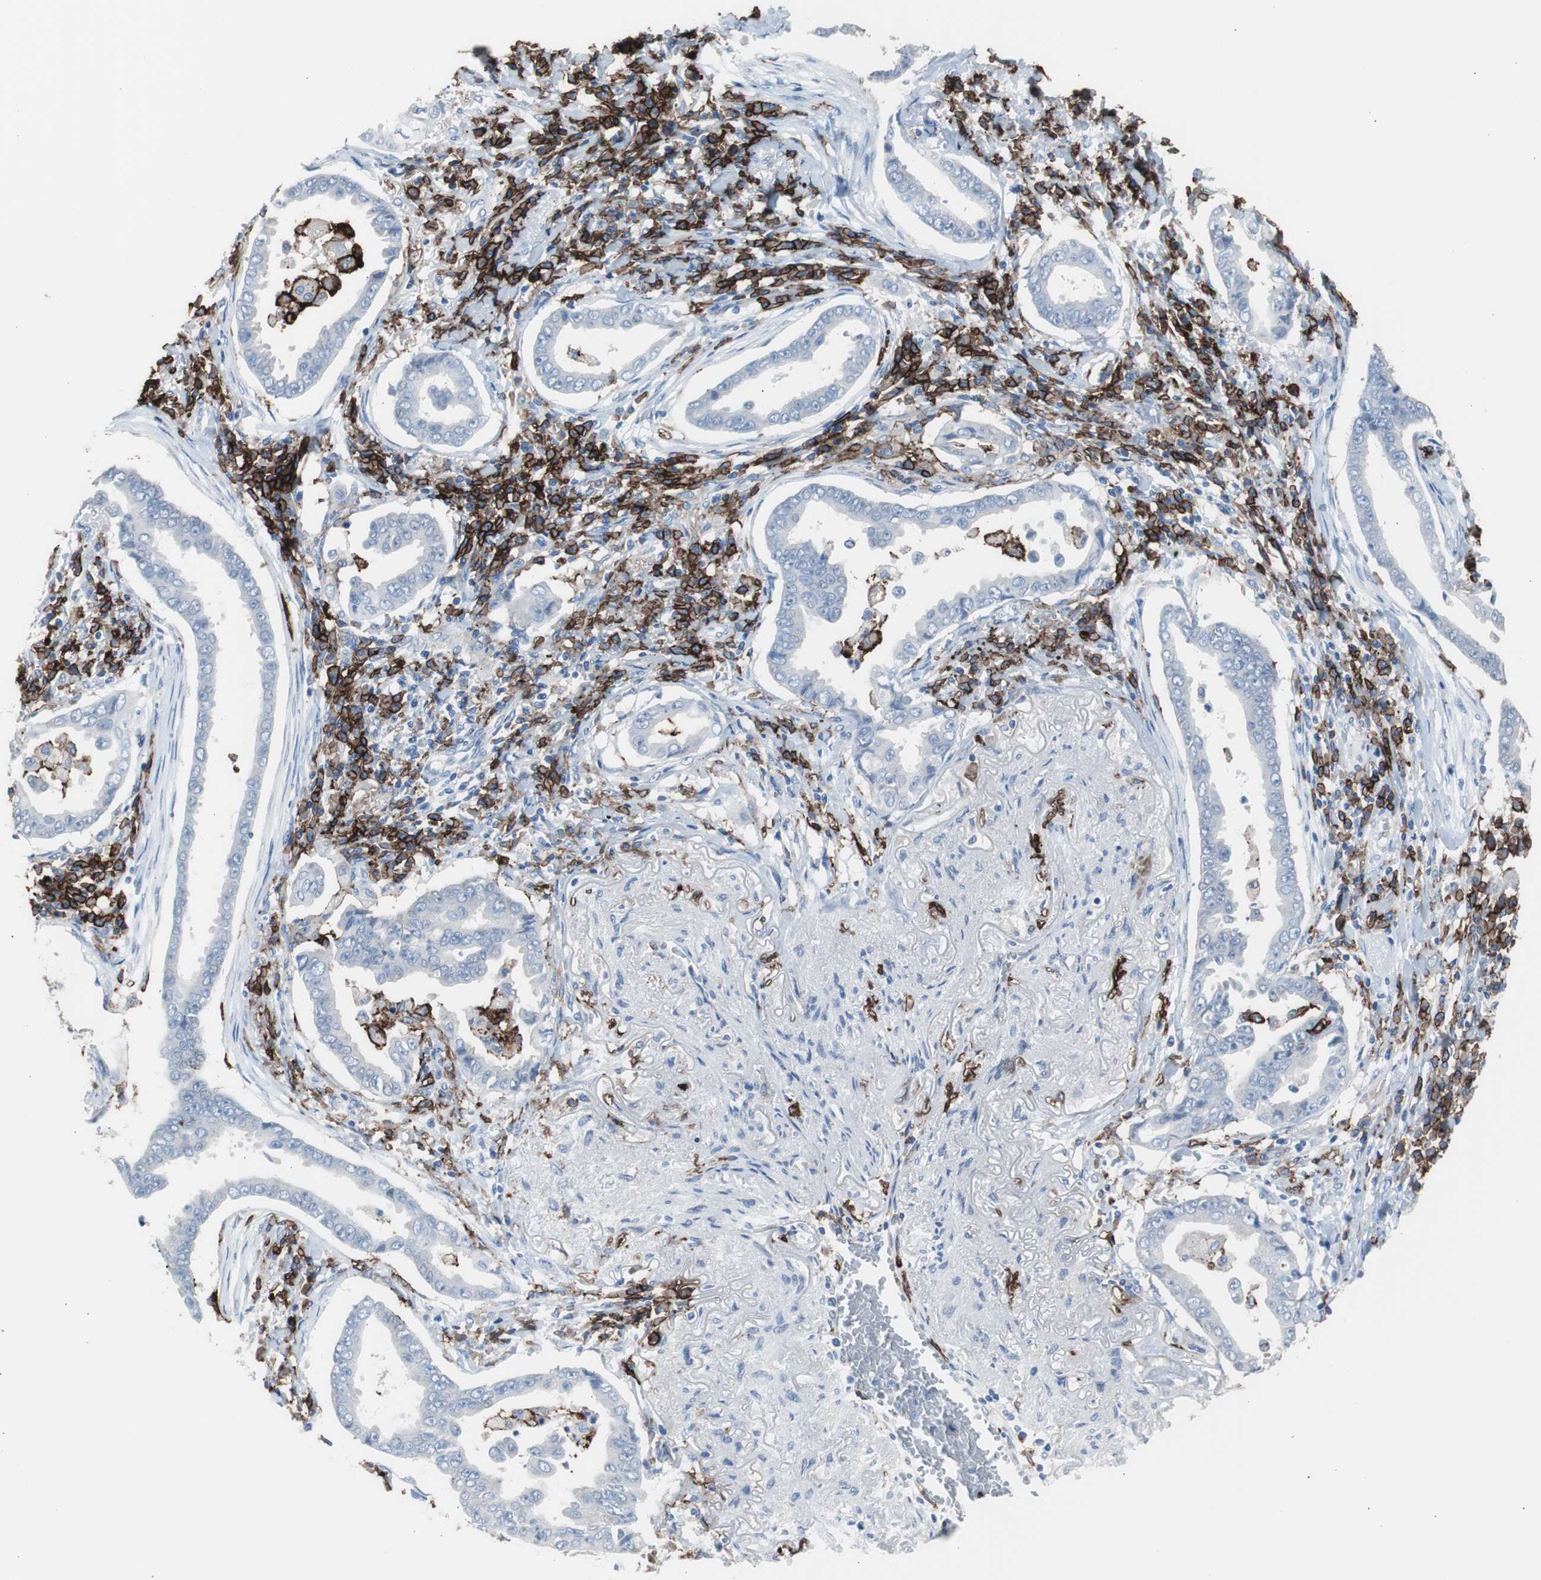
{"staining": {"intensity": "negative", "quantity": "none", "location": "none"}, "tissue": "lung cancer", "cell_type": "Tumor cells", "image_type": "cancer", "snomed": [{"axis": "morphology", "description": "Normal tissue, NOS"}, {"axis": "morphology", "description": "Inflammation, NOS"}, {"axis": "morphology", "description": "Adenocarcinoma, NOS"}, {"axis": "topography", "description": "Lung"}], "caption": "Immunohistochemistry (IHC) photomicrograph of human lung adenocarcinoma stained for a protein (brown), which reveals no positivity in tumor cells.", "gene": "FCGR2B", "patient": {"sex": "female", "age": 64}}